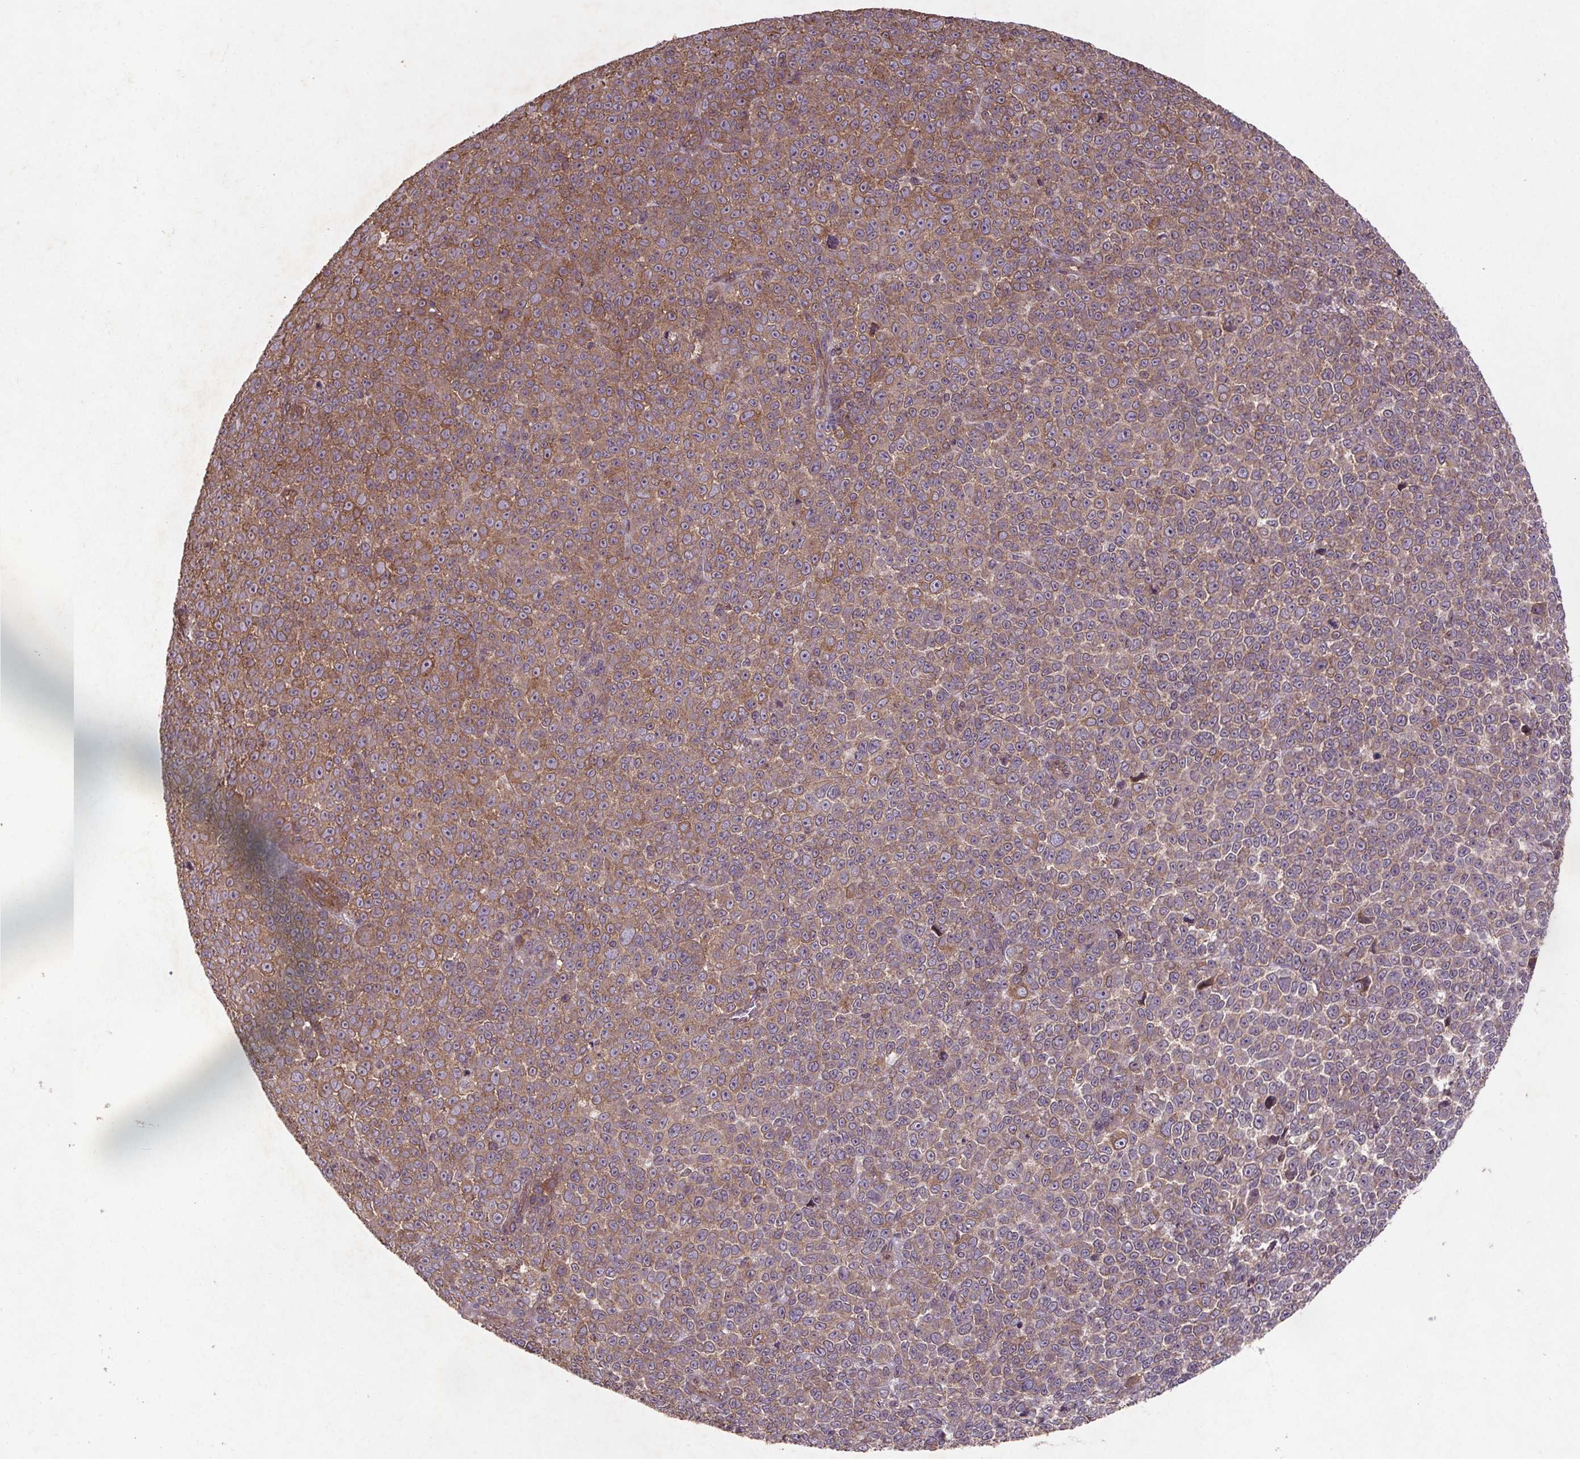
{"staining": {"intensity": "moderate", "quantity": "25%-75%", "location": "cytoplasmic/membranous"}, "tissue": "melanoma", "cell_type": "Tumor cells", "image_type": "cancer", "snomed": [{"axis": "morphology", "description": "Malignant melanoma, NOS"}, {"axis": "topography", "description": "Skin"}], "caption": "Melanoma stained for a protein exhibits moderate cytoplasmic/membranous positivity in tumor cells.", "gene": "STRN3", "patient": {"sex": "female", "age": 95}}